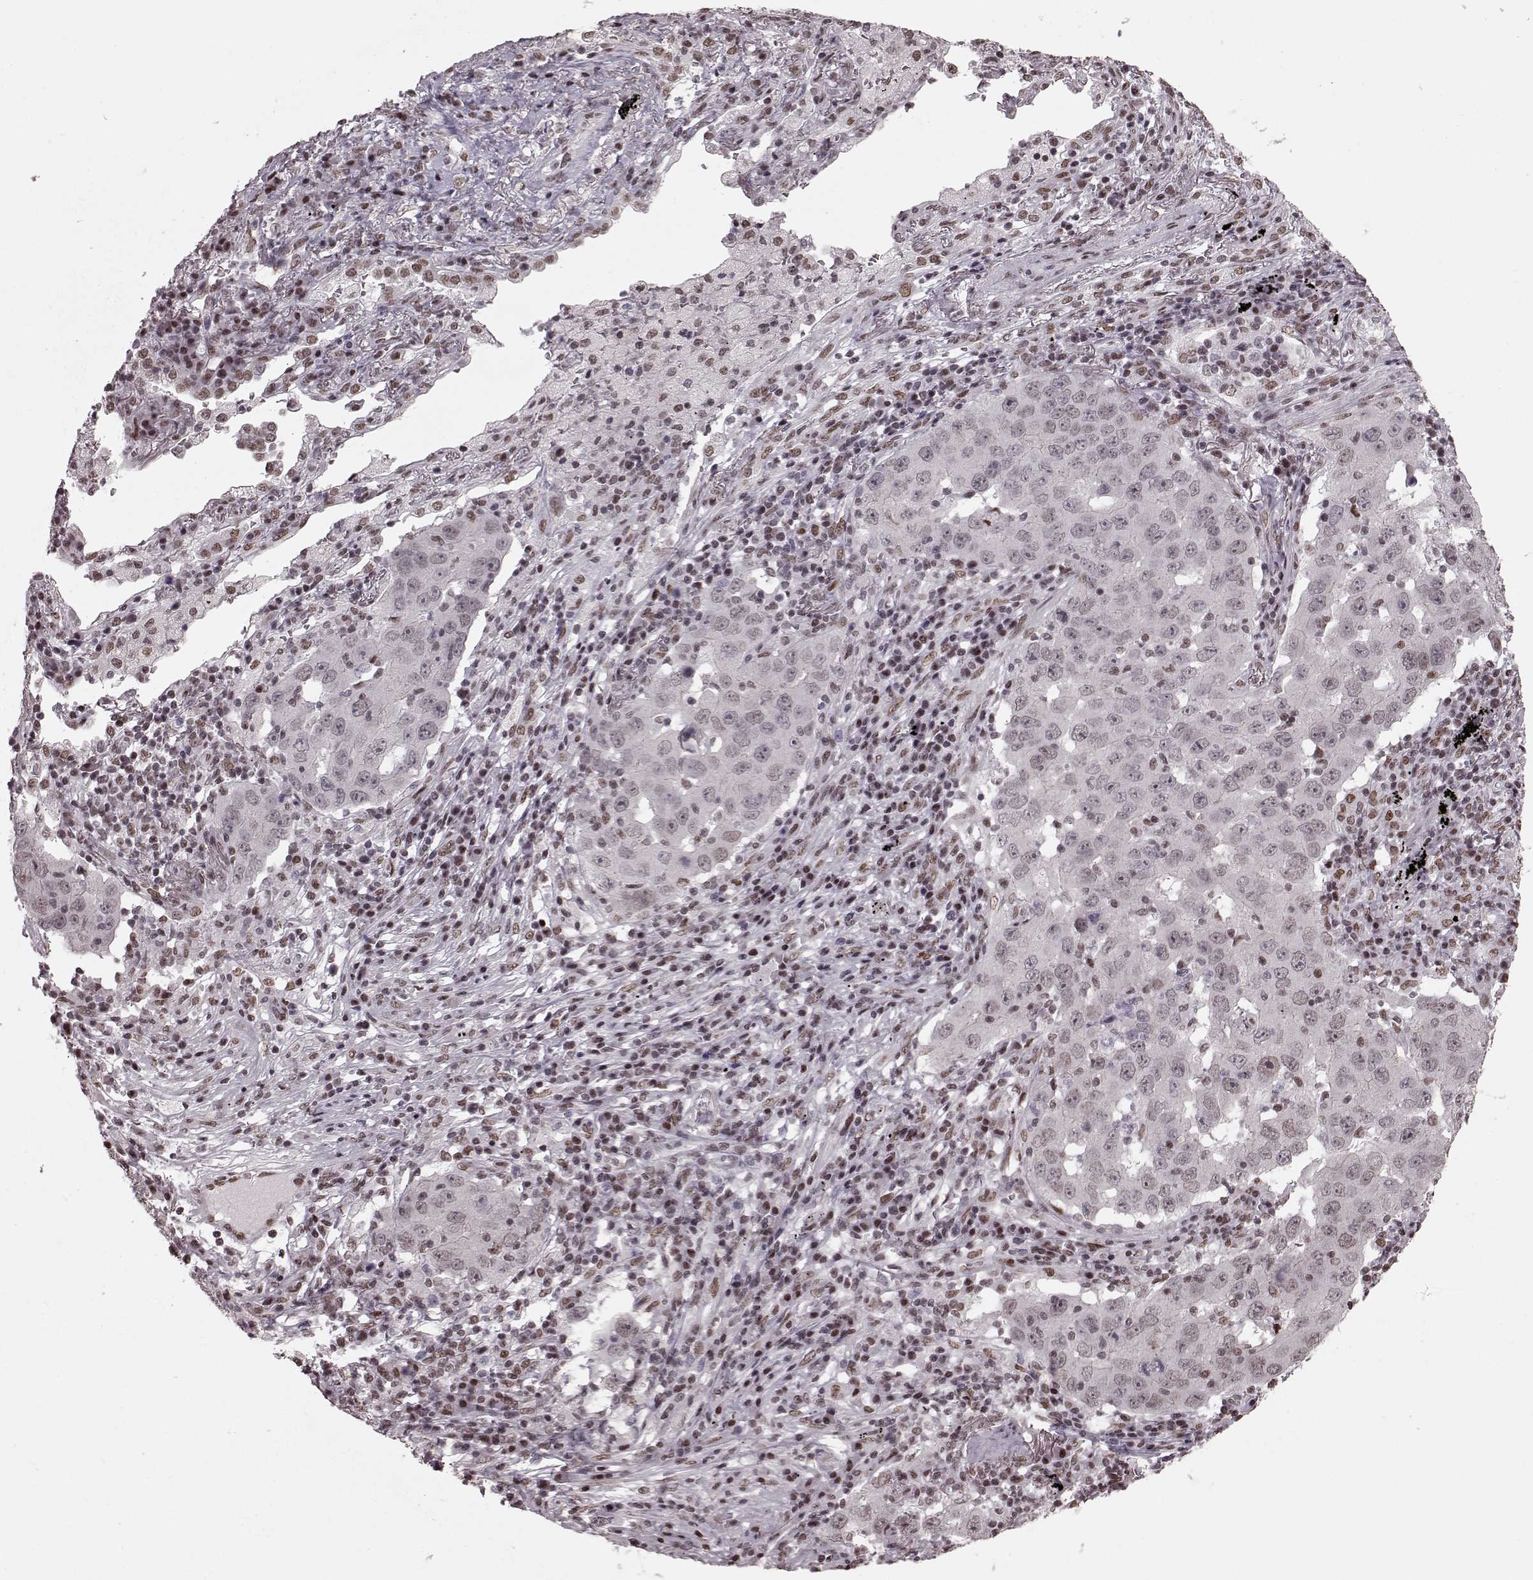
{"staining": {"intensity": "negative", "quantity": "none", "location": "none"}, "tissue": "lung cancer", "cell_type": "Tumor cells", "image_type": "cancer", "snomed": [{"axis": "morphology", "description": "Adenocarcinoma, NOS"}, {"axis": "topography", "description": "Lung"}], "caption": "Tumor cells are negative for protein expression in human lung adenocarcinoma.", "gene": "NR2C1", "patient": {"sex": "male", "age": 73}}